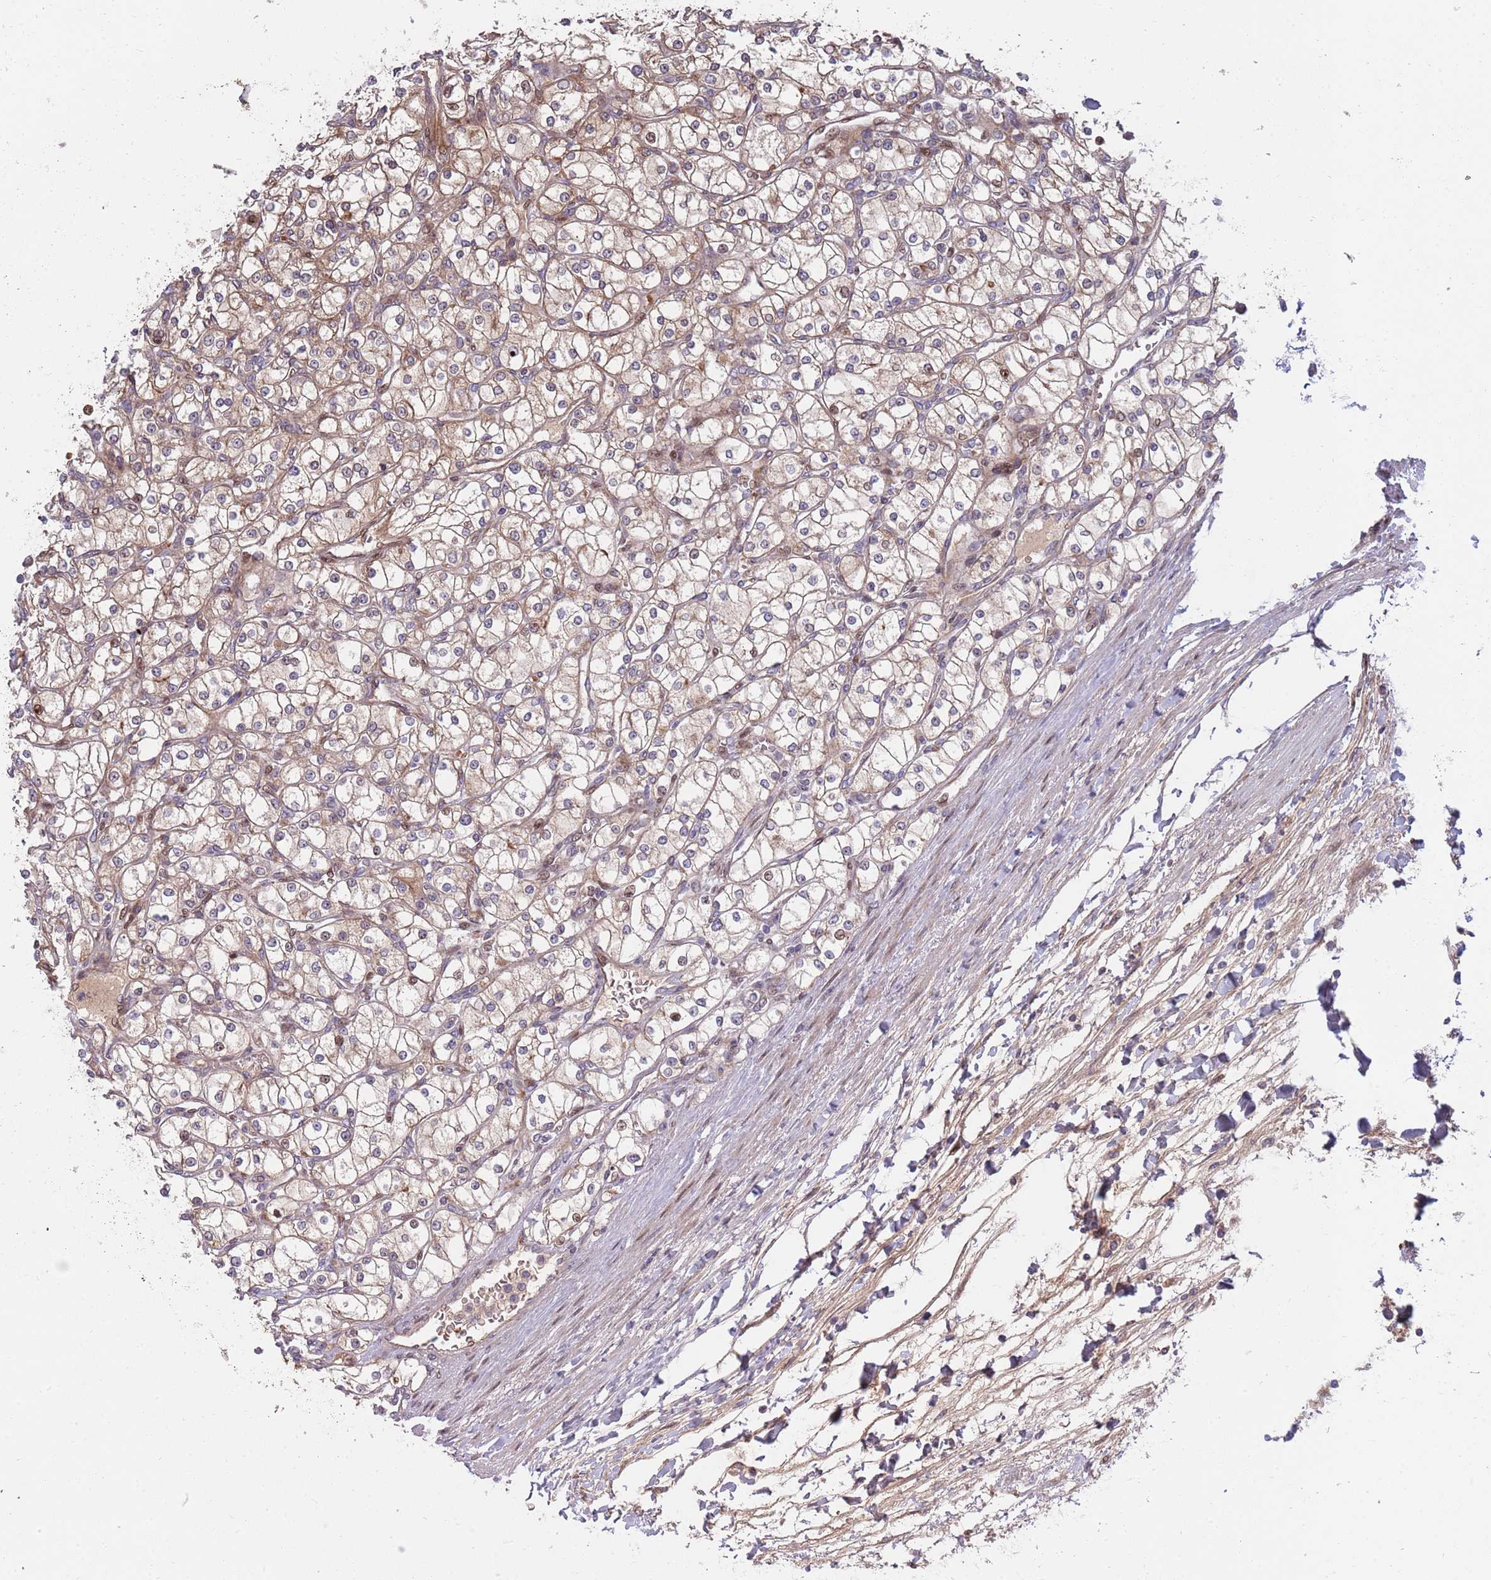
{"staining": {"intensity": "weak", "quantity": "25%-75%", "location": "cytoplasmic/membranous"}, "tissue": "renal cancer", "cell_type": "Tumor cells", "image_type": "cancer", "snomed": [{"axis": "morphology", "description": "Adenocarcinoma, NOS"}, {"axis": "topography", "description": "Kidney"}], "caption": "Tumor cells display low levels of weak cytoplasmic/membranous positivity in about 25%-75% of cells in human adenocarcinoma (renal). (DAB IHC, brown staining for protein, blue staining for nuclei).", "gene": "SYNDIG1L", "patient": {"sex": "male", "age": 80}}